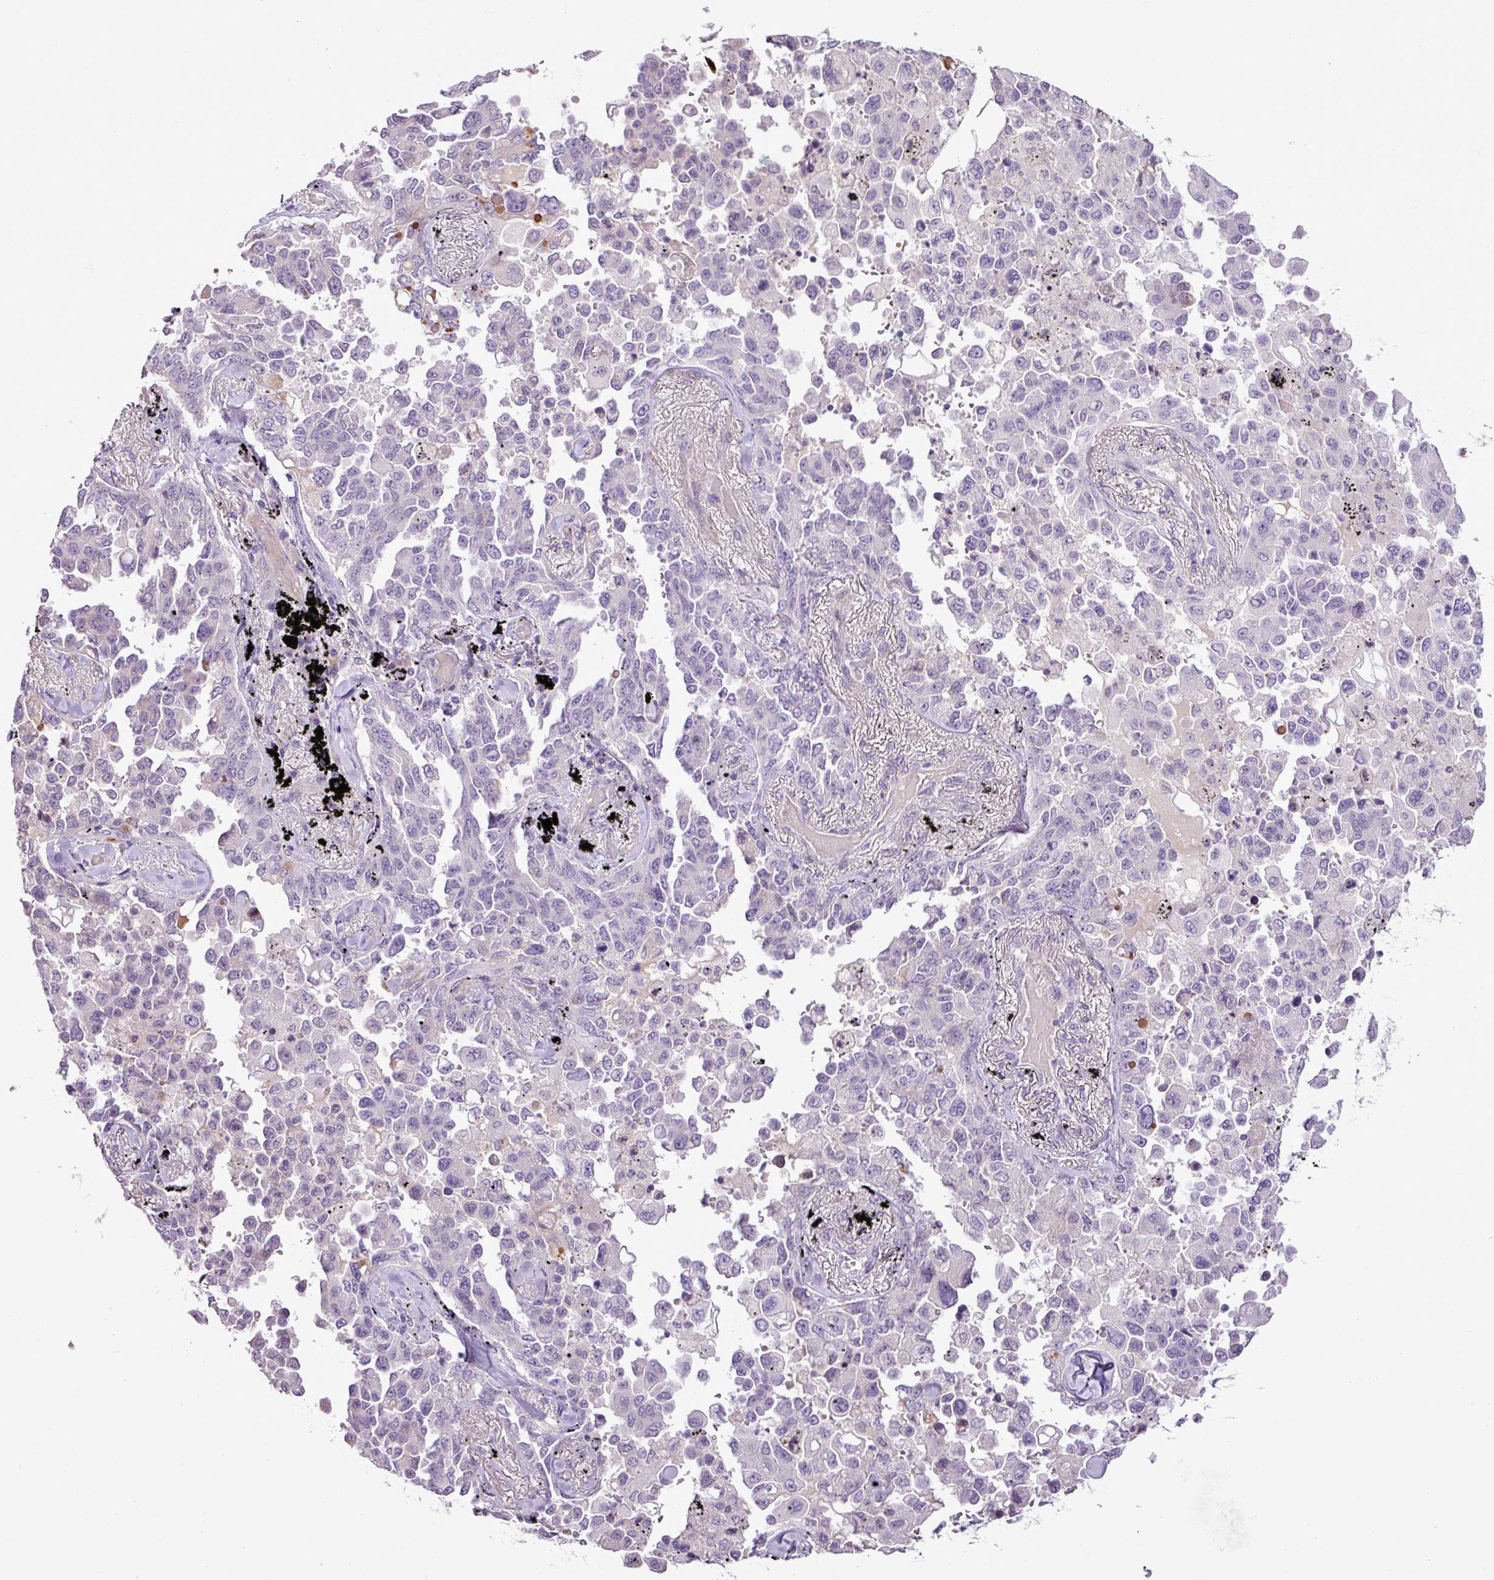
{"staining": {"intensity": "moderate", "quantity": "<25%", "location": "cytoplasmic/membranous"}, "tissue": "lung cancer", "cell_type": "Tumor cells", "image_type": "cancer", "snomed": [{"axis": "morphology", "description": "Adenocarcinoma, NOS"}, {"axis": "topography", "description": "Lung"}], "caption": "Lung cancer tissue exhibits moderate cytoplasmic/membranous expression in about <25% of tumor cells, visualized by immunohistochemistry.", "gene": "DNAJB13", "patient": {"sex": "female", "age": 67}}